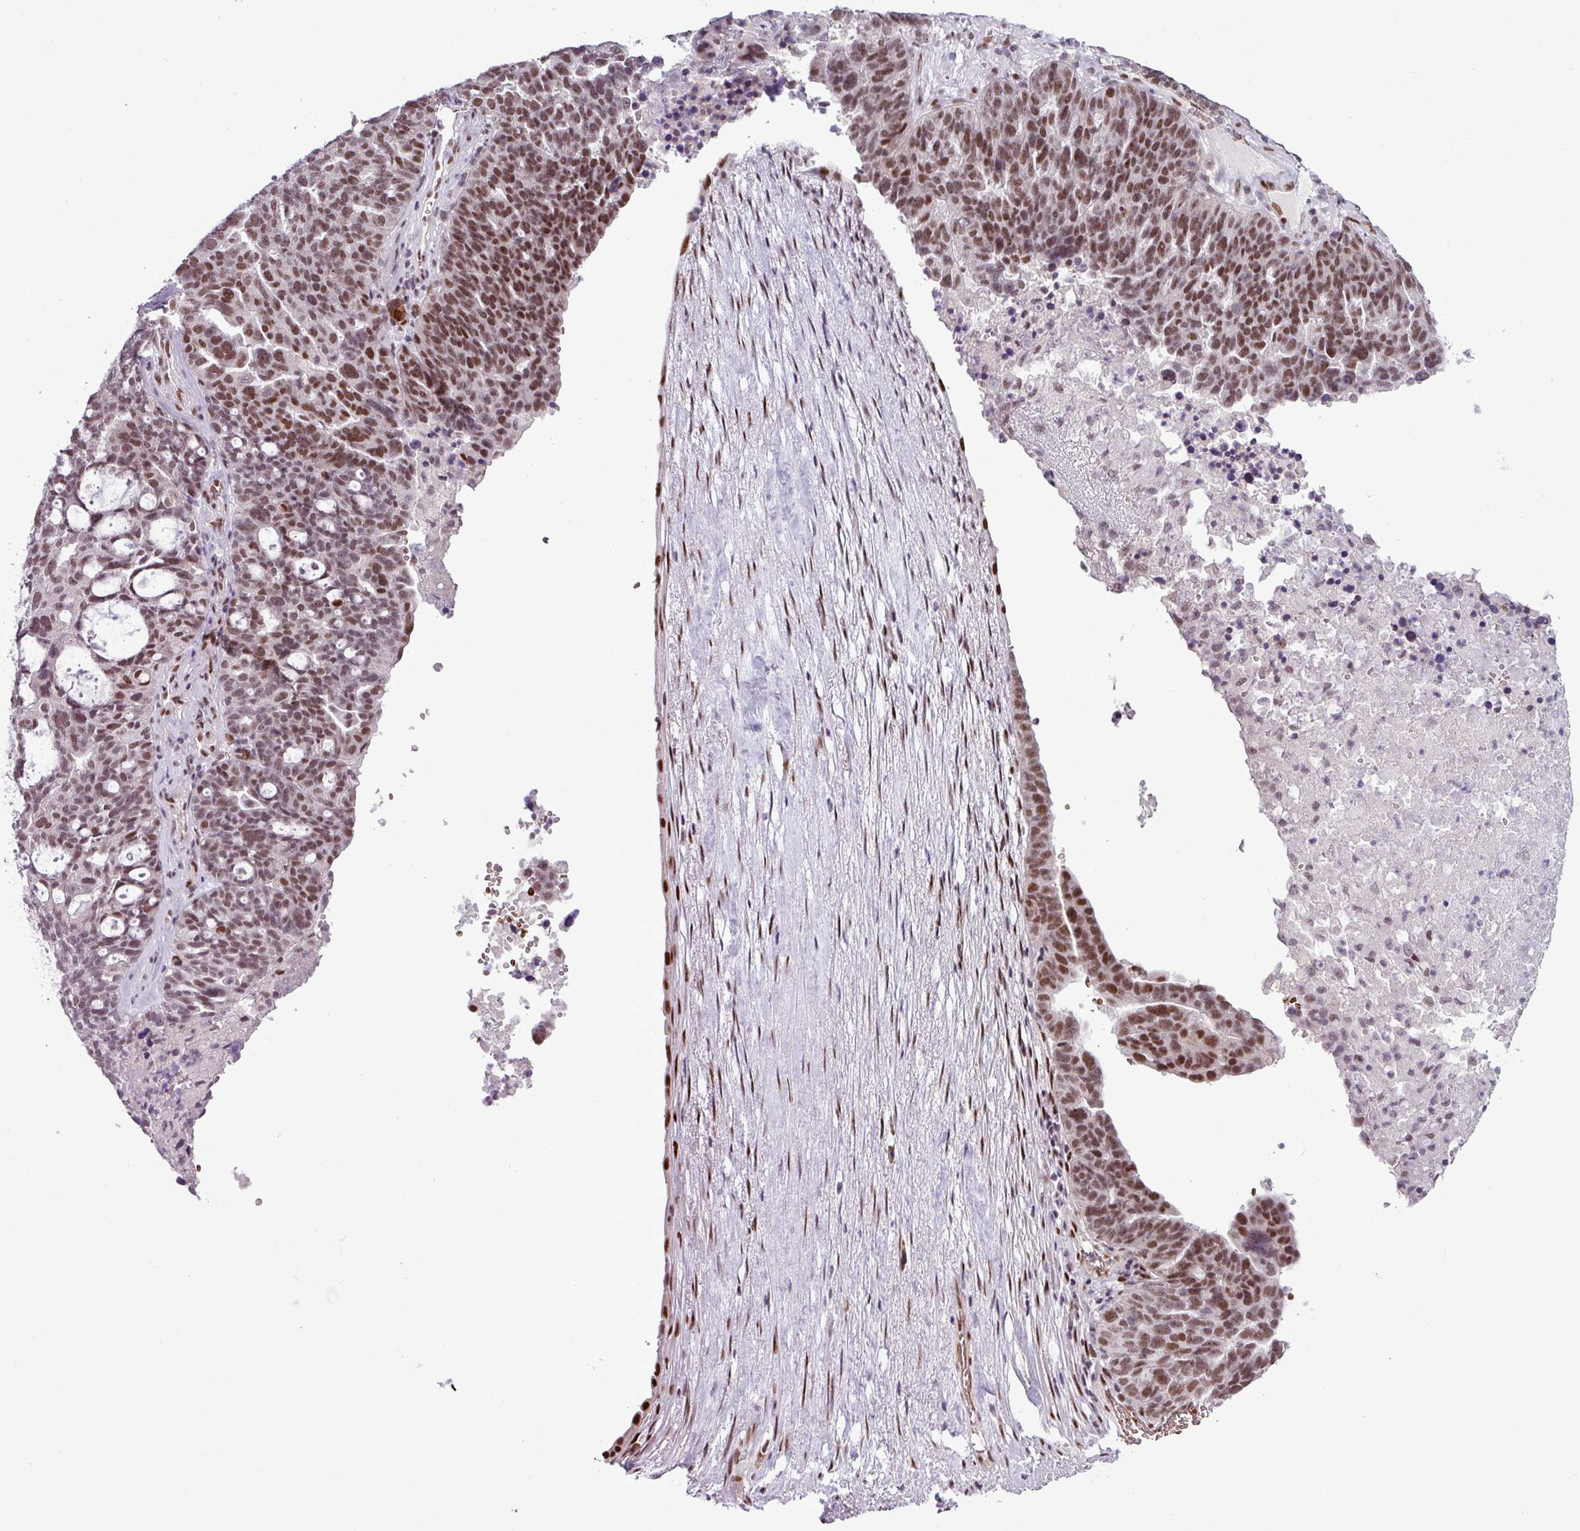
{"staining": {"intensity": "moderate", "quantity": ">75%", "location": "nuclear"}, "tissue": "ovarian cancer", "cell_type": "Tumor cells", "image_type": "cancer", "snomed": [{"axis": "morphology", "description": "Cystadenocarcinoma, serous, NOS"}, {"axis": "topography", "description": "Ovary"}], "caption": "The histopathology image shows staining of ovarian cancer (serous cystadenocarcinoma), revealing moderate nuclear protein positivity (brown color) within tumor cells. The staining was performed using DAB (3,3'-diaminobenzidine) to visualize the protein expression in brown, while the nuclei were stained in blue with hematoxylin (Magnification: 20x).", "gene": "PRDM5", "patient": {"sex": "female", "age": 59}}